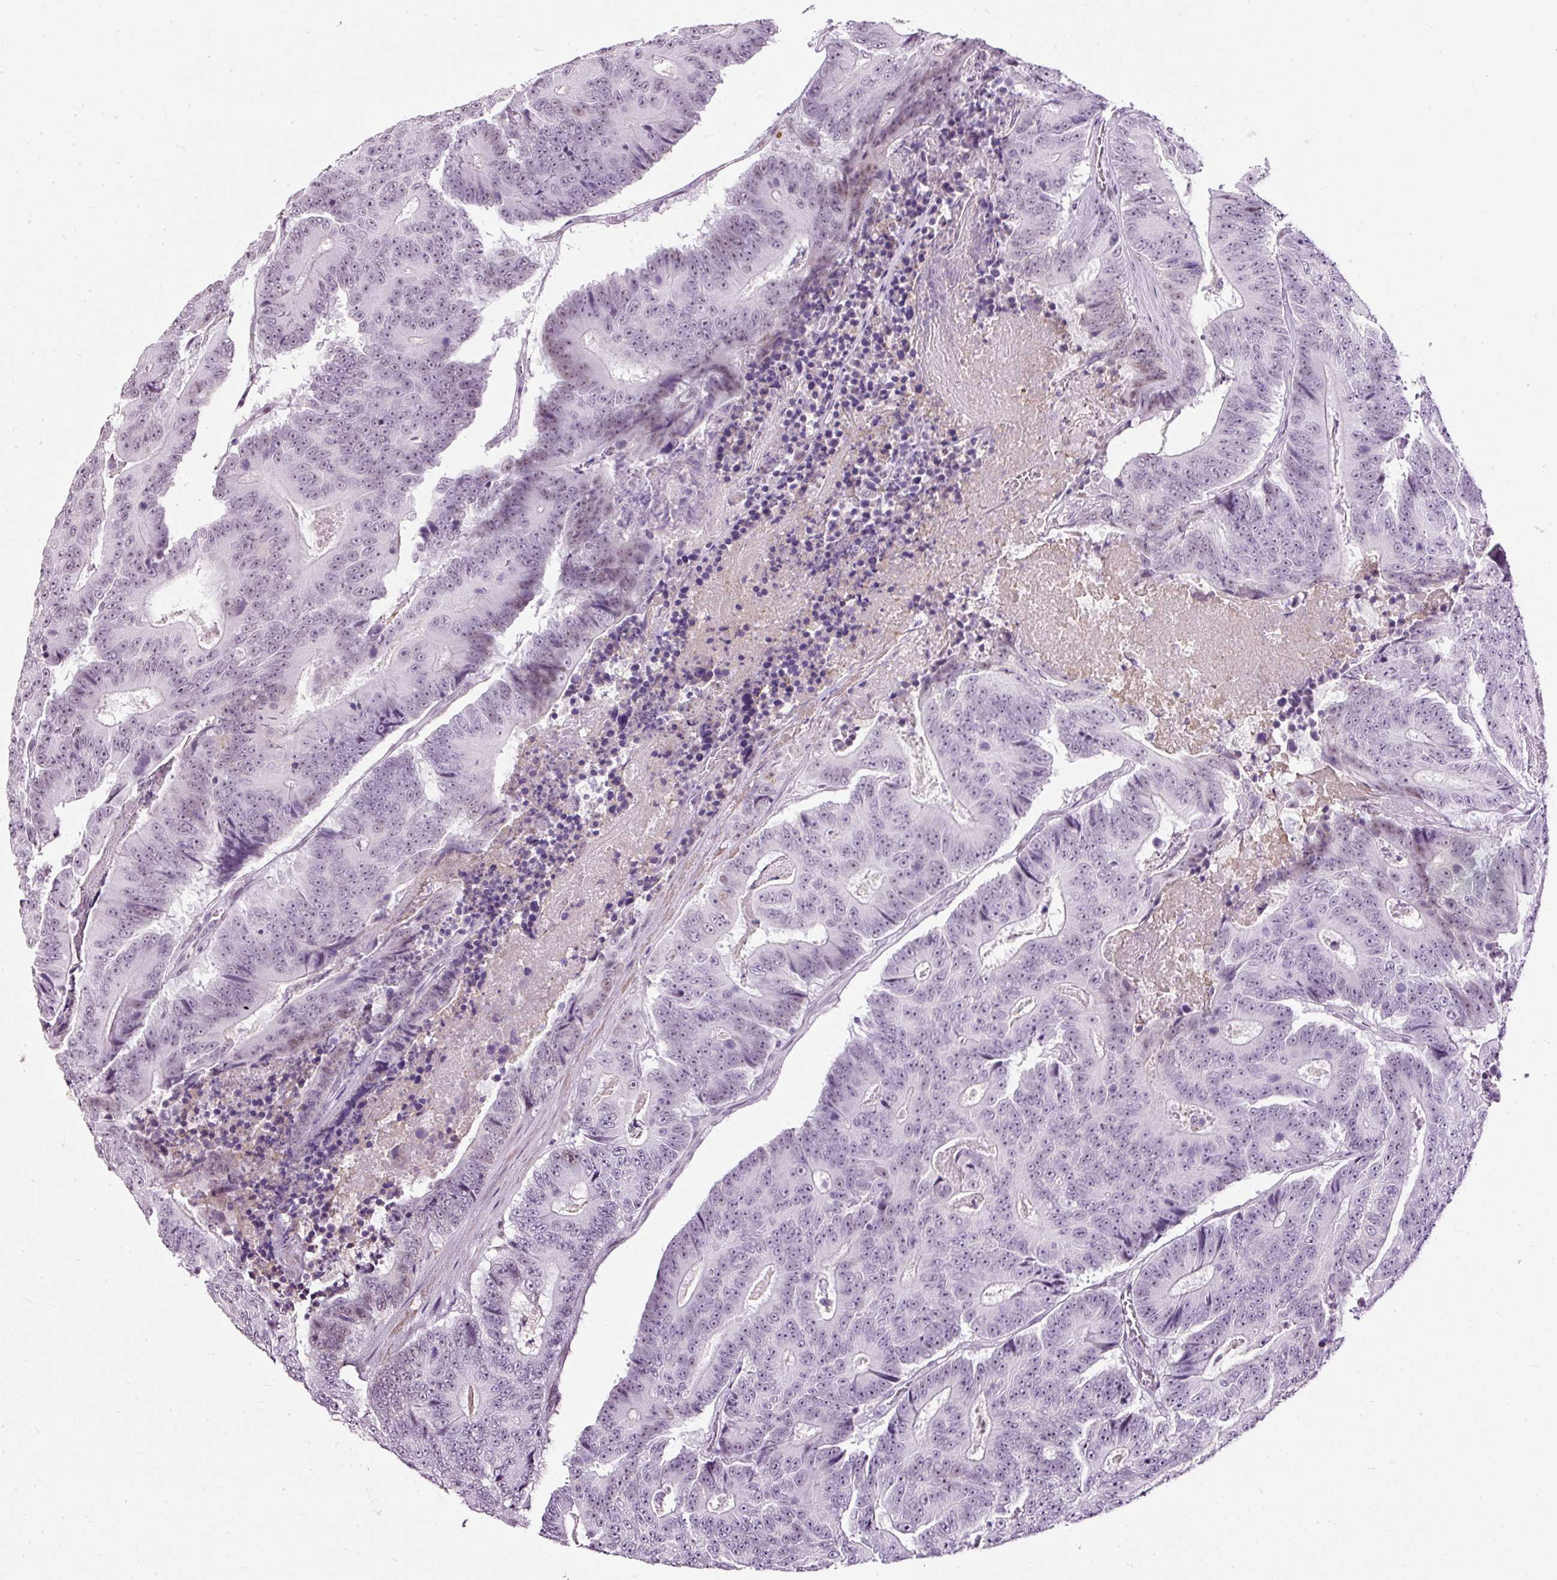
{"staining": {"intensity": "weak", "quantity": "<25%", "location": "nuclear"}, "tissue": "colorectal cancer", "cell_type": "Tumor cells", "image_type": "cancer", "snomed": [{"axis": "morphology", "description": "Adenocarcinoma, NOS"}, {"axis": "topography", "description": "Colon"}], "caption": "Tumor cells are negative for protein expression in human colorectal cancer (adenocarcinoma).", "gene": "PDE6B", "patient": {"sex": "male", "age": 83}}